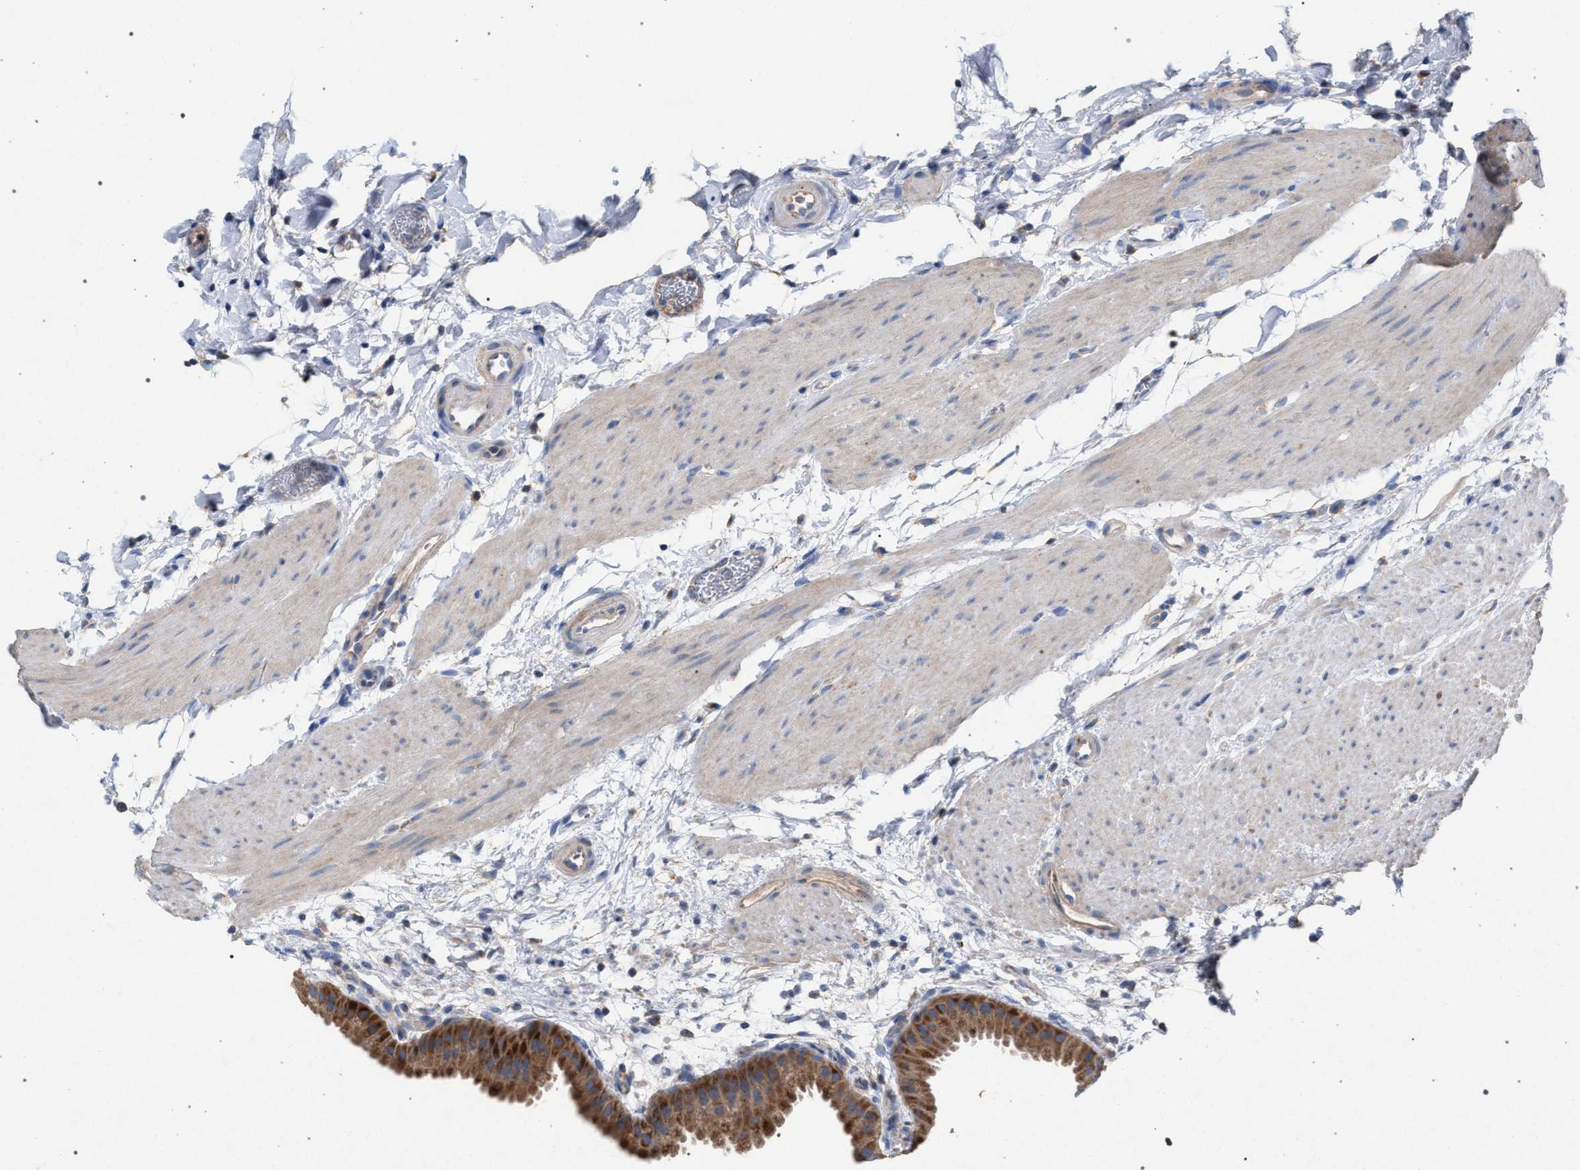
{"staining": {"intensity": "moderate", "quantity": ">75%", "location": "cytoplasmic/membranous"}, "tissue": "gallbladder", "cell_type": "Glandular cells", "image_type": "normal", "snomed": [{"axis": "morphology", "description": "Normal tissue, NOS"}, {"axis": "topography", "description": "Gallbladder"}], "caption": "DAB immunohistochemical staining of unremarkable gallbladder shows moderate cytoplasmic/membranous protein expression in approximately >75% of glandular cells. The protein of interest is shown in brown color, while the nuclei are stained blue.", "gene": "VPS13A", "patient": {"sex": "female", "age": 64}}